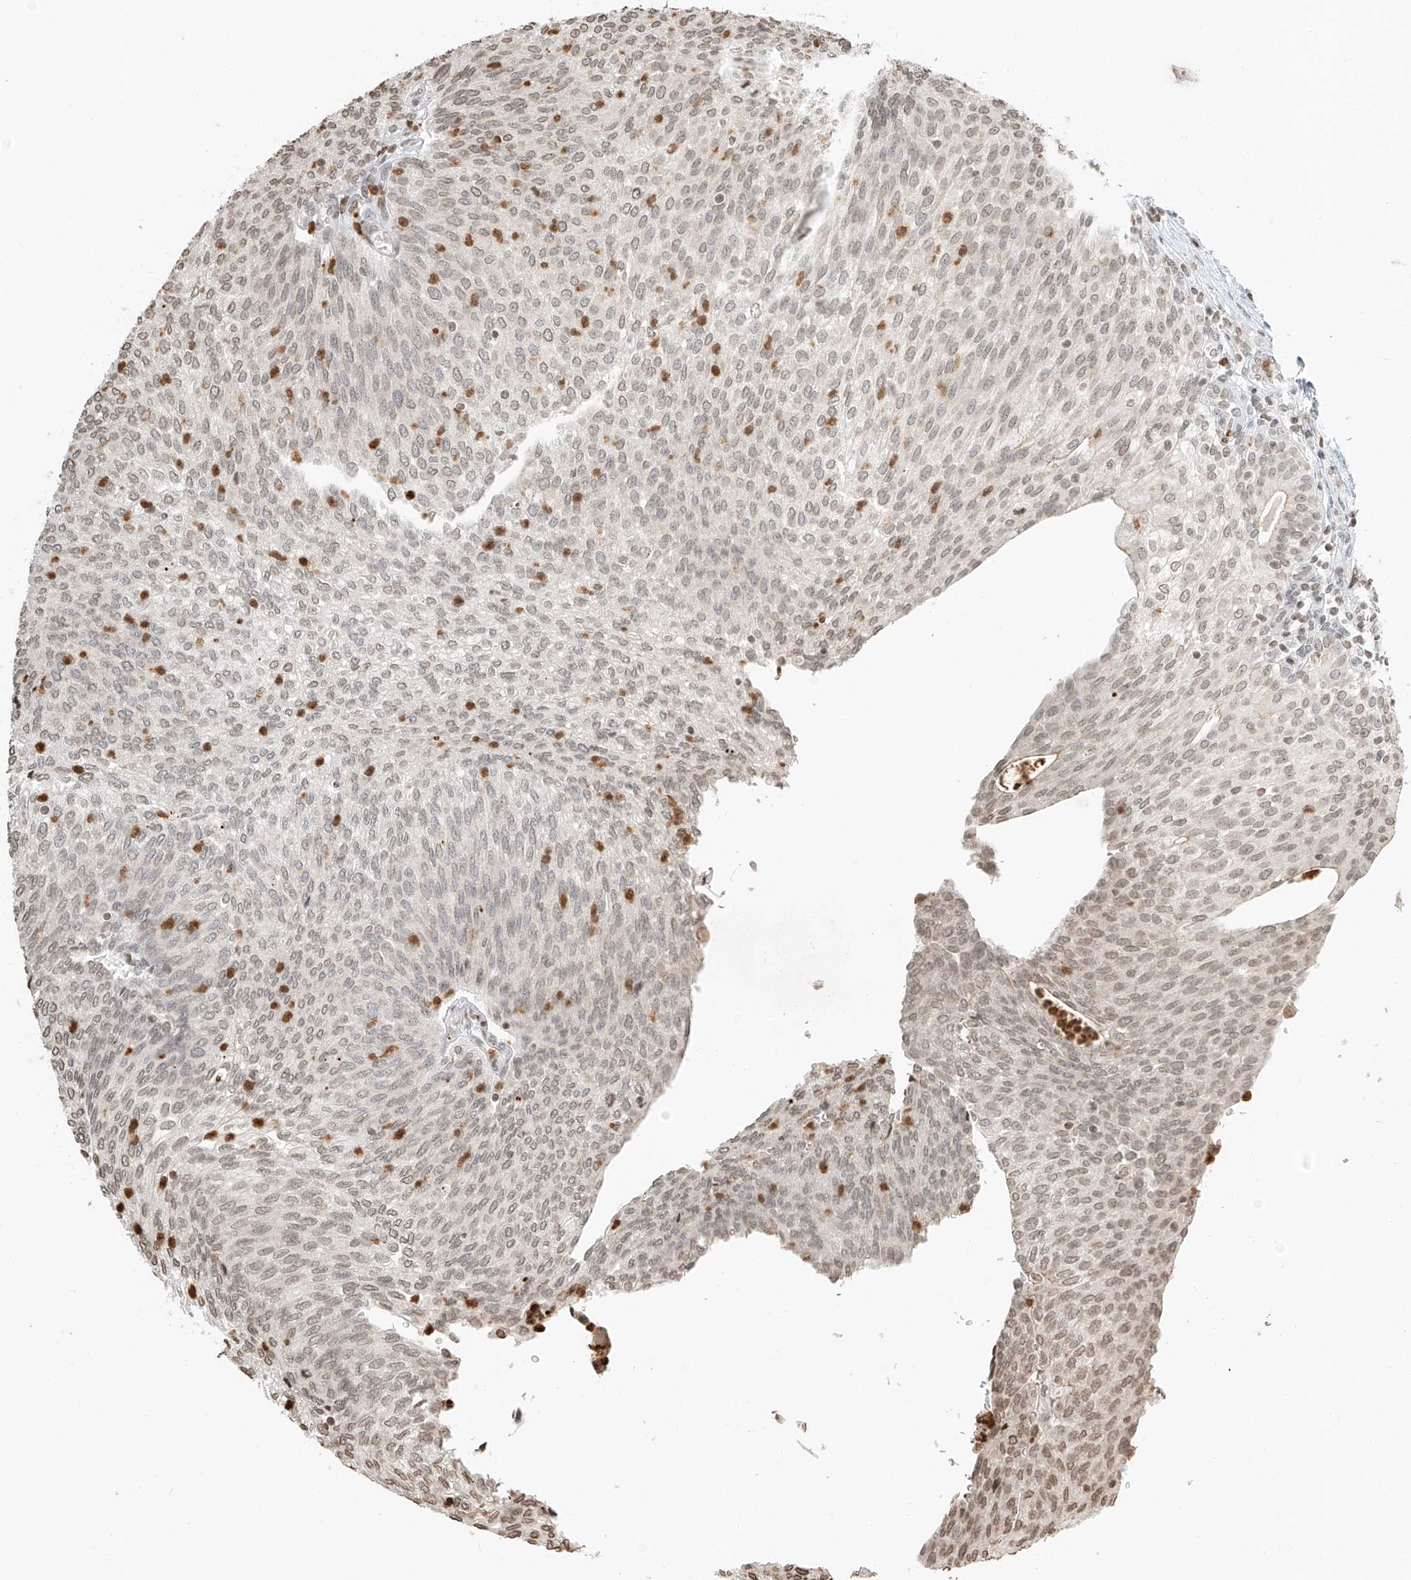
{"staining": {"intensity": "weak", "quantity": "<25%", "location": "nuclear"}, "tissue": "urothelial cancer", "cell_type": "Tumor cells", "image_type": "cancer", "snomed": [{"axis": "morphology", "description": "Urothelial carcinoma, Low grade"}, {"axis": "topography", "description": "Urinary bladder"}], "caption": "There is no significant staining in tumor cells of urothelial cancer.", "gene": "C17orf58", "patient": {"sex": "female", "age": 79}}